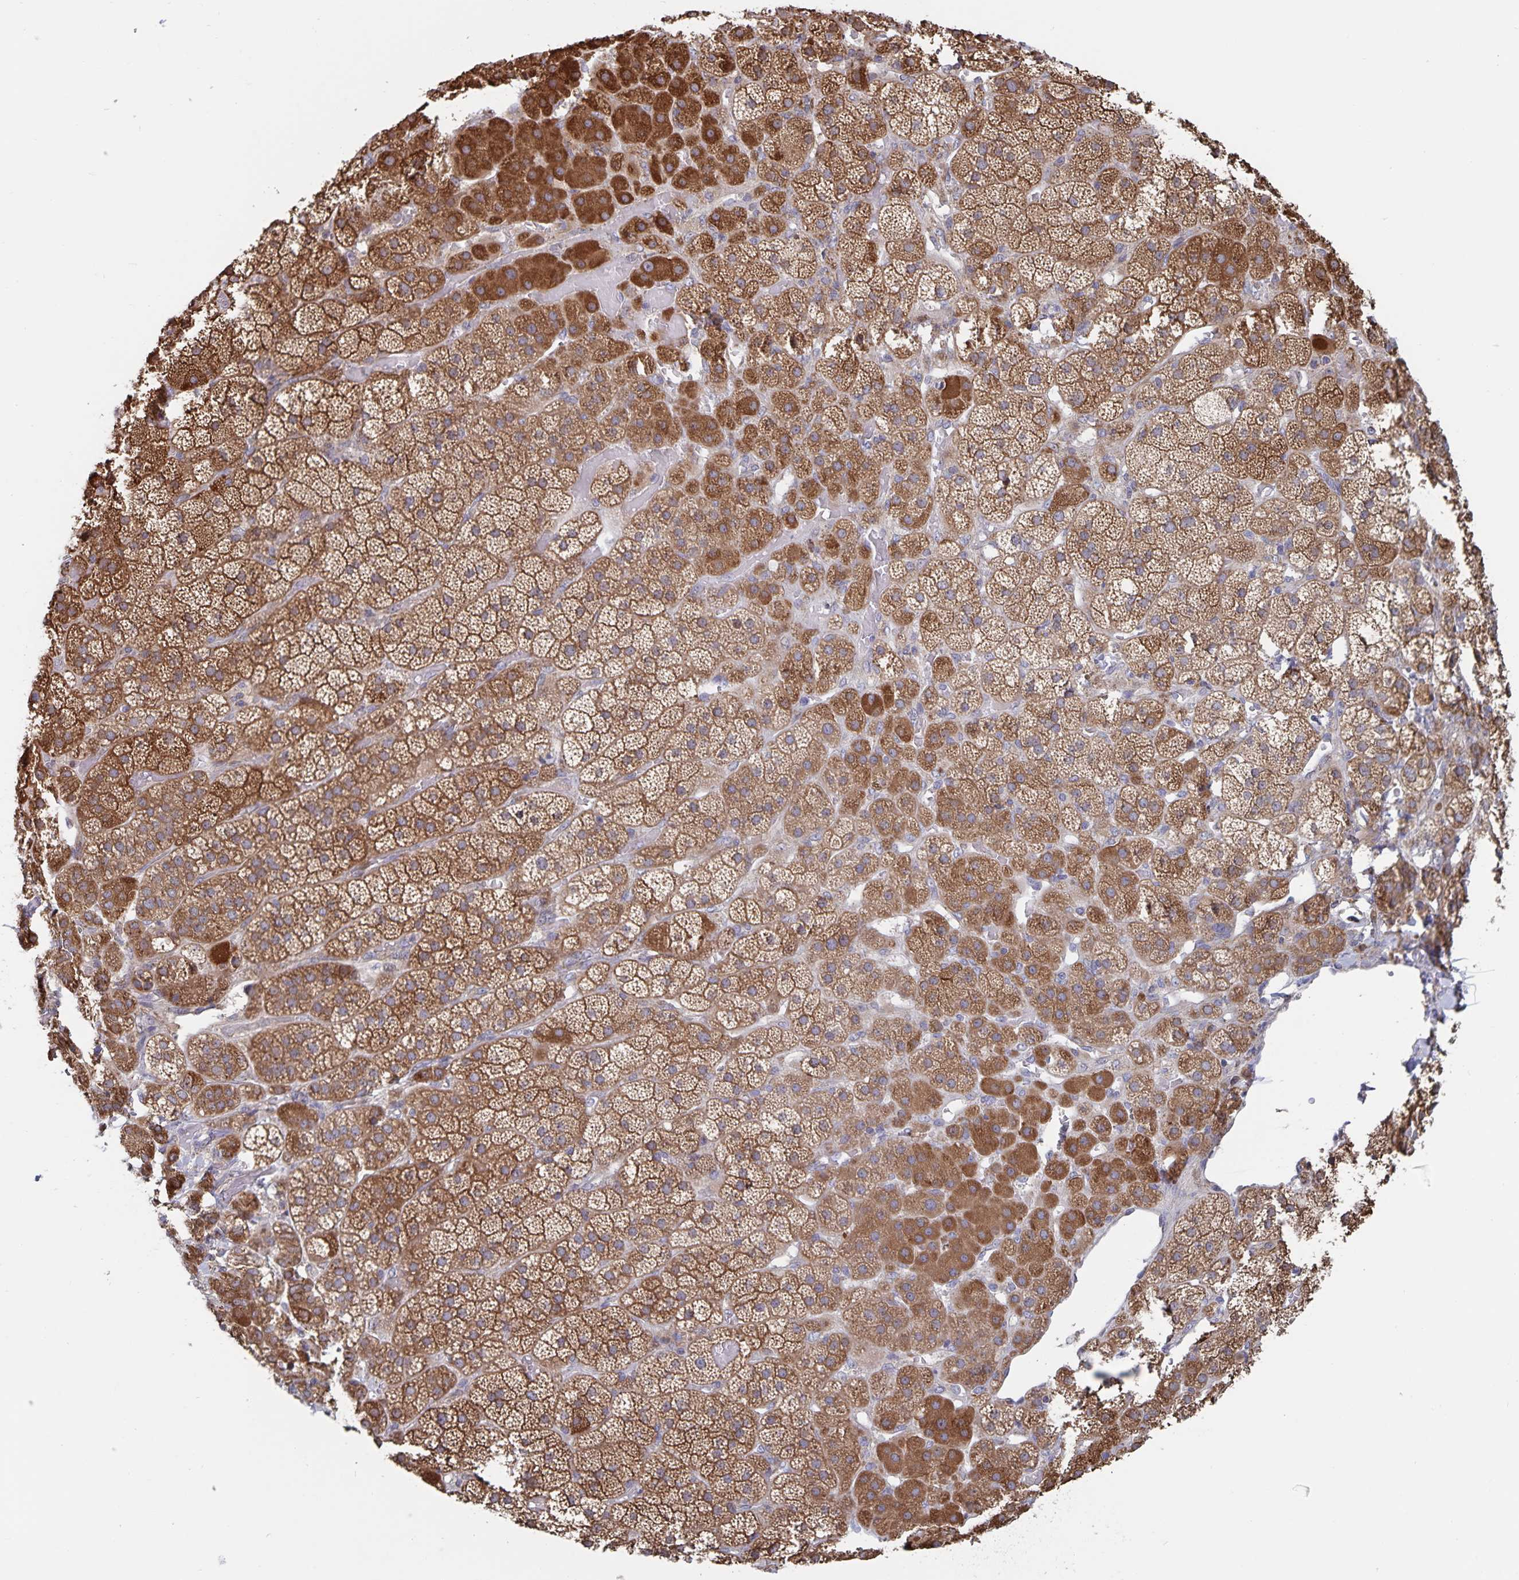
{"staining": {"intensity": "strong", "quantity": "25%-75%", "location": "cytoplasmic/membranous"}, "tissue": "adrenal gland", "cell_type": "Glandular cells", "image_type": "normal", "snomed": [{"axis": "morphology", "description": "Normal tissue, NOS"}, {"axis": "topography", "description": "Adrenal gland"}], "caption": "Adrenal gland stained for a protein shows strong cytoplasmic/membranous positivity in glandular cells.", "gene": "ACACA", "patient": {"sex": "male", "age": 57}}